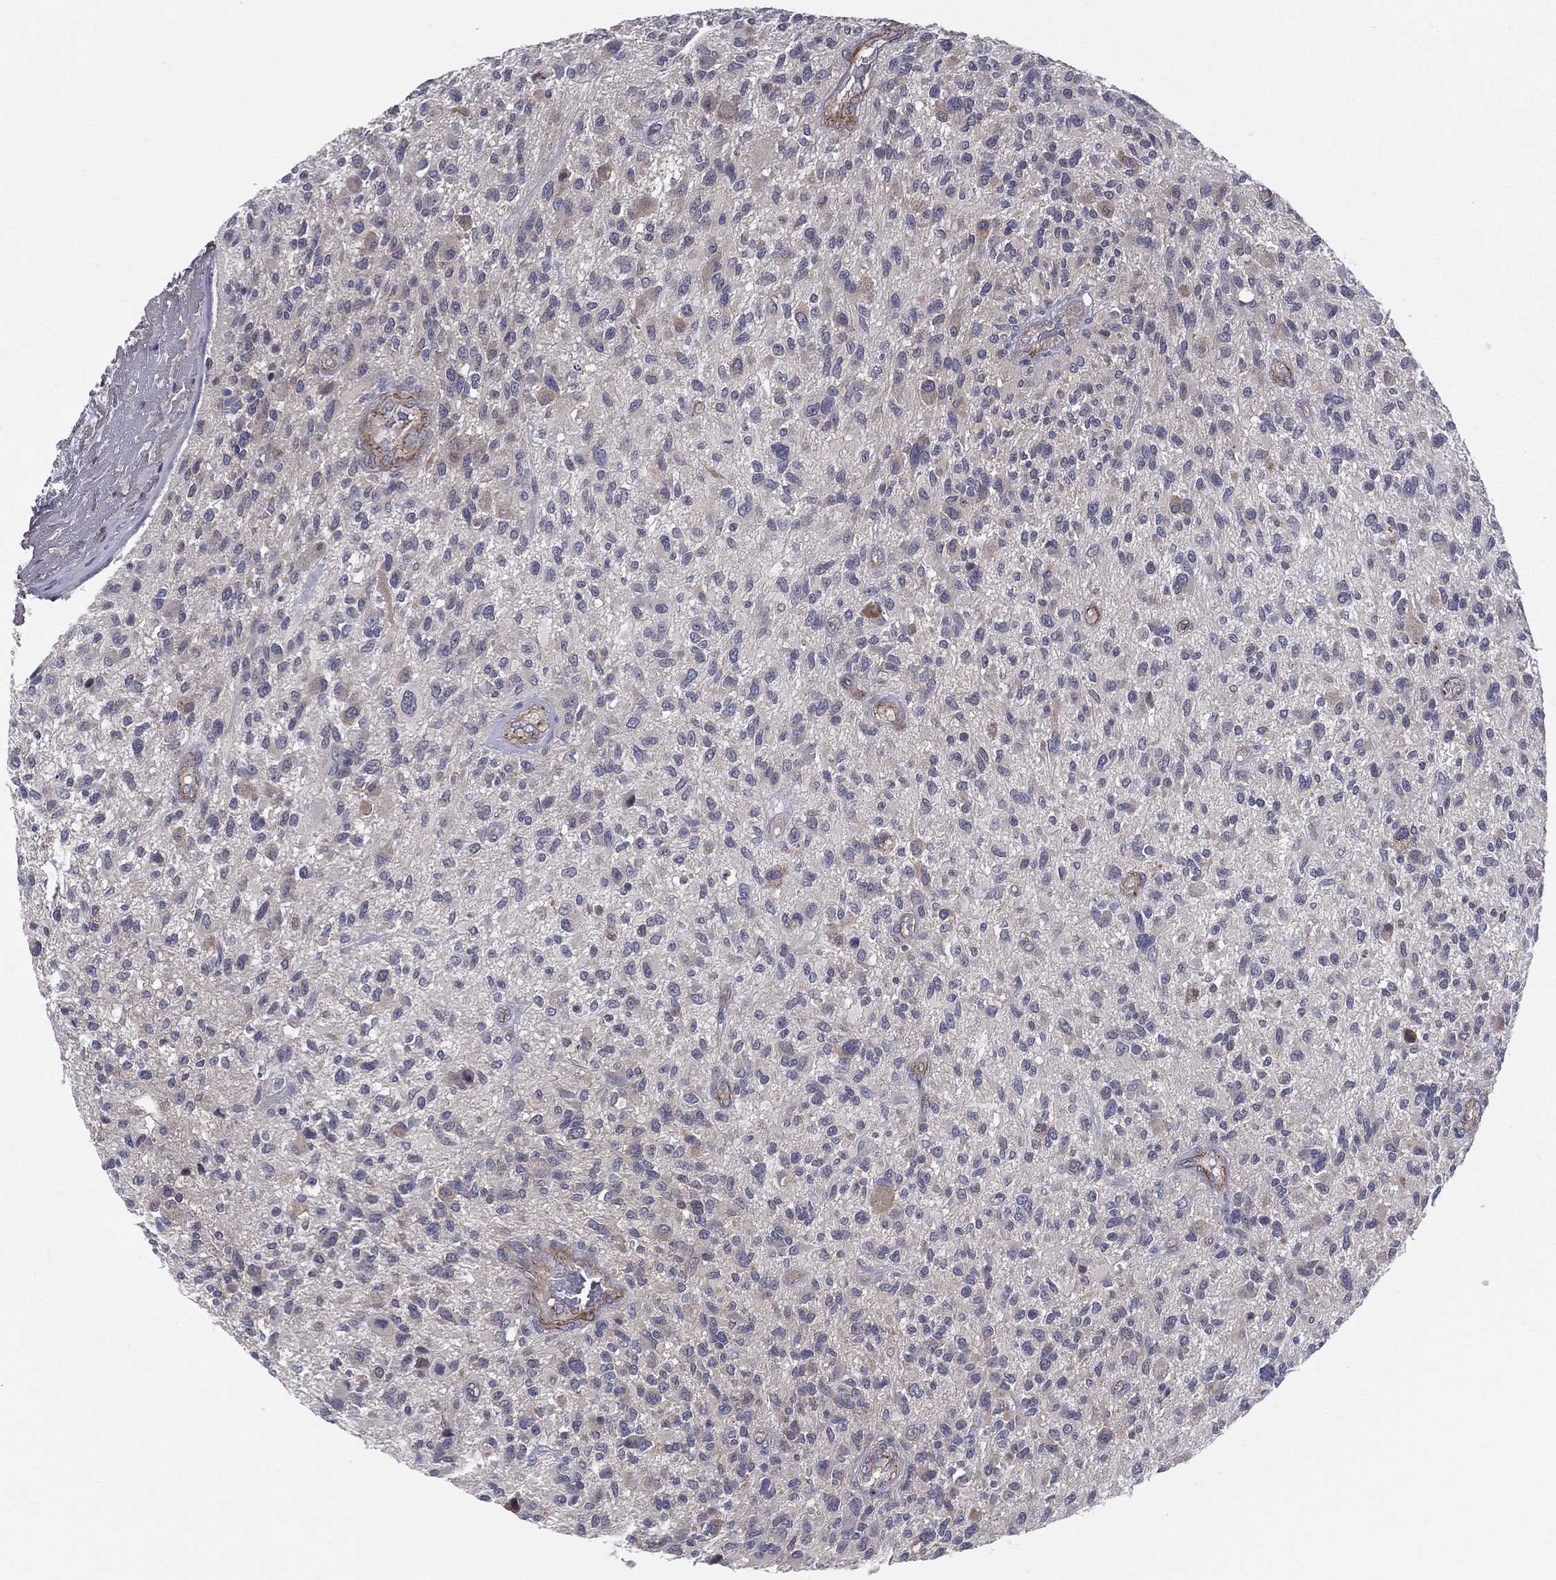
{"staining": {"intensity": "weak", "quantity": "<25%", "location": "cytoplasmic/membranous"}, "tissue": "glioma", "cell_type": "Tumor cells", "image_type": "cancer", "snomed": [{"axis": "morphology", "description": "Glioma, malignant, High grade"}, {"axis": "topography", "description": "Brain"}], "caption": "Protein analysis of malignant glioma (high-grade) shows no significant expression in tumor cells.", "gene": "POMZP3", "patient": {"sex": "male", "age": 47}}